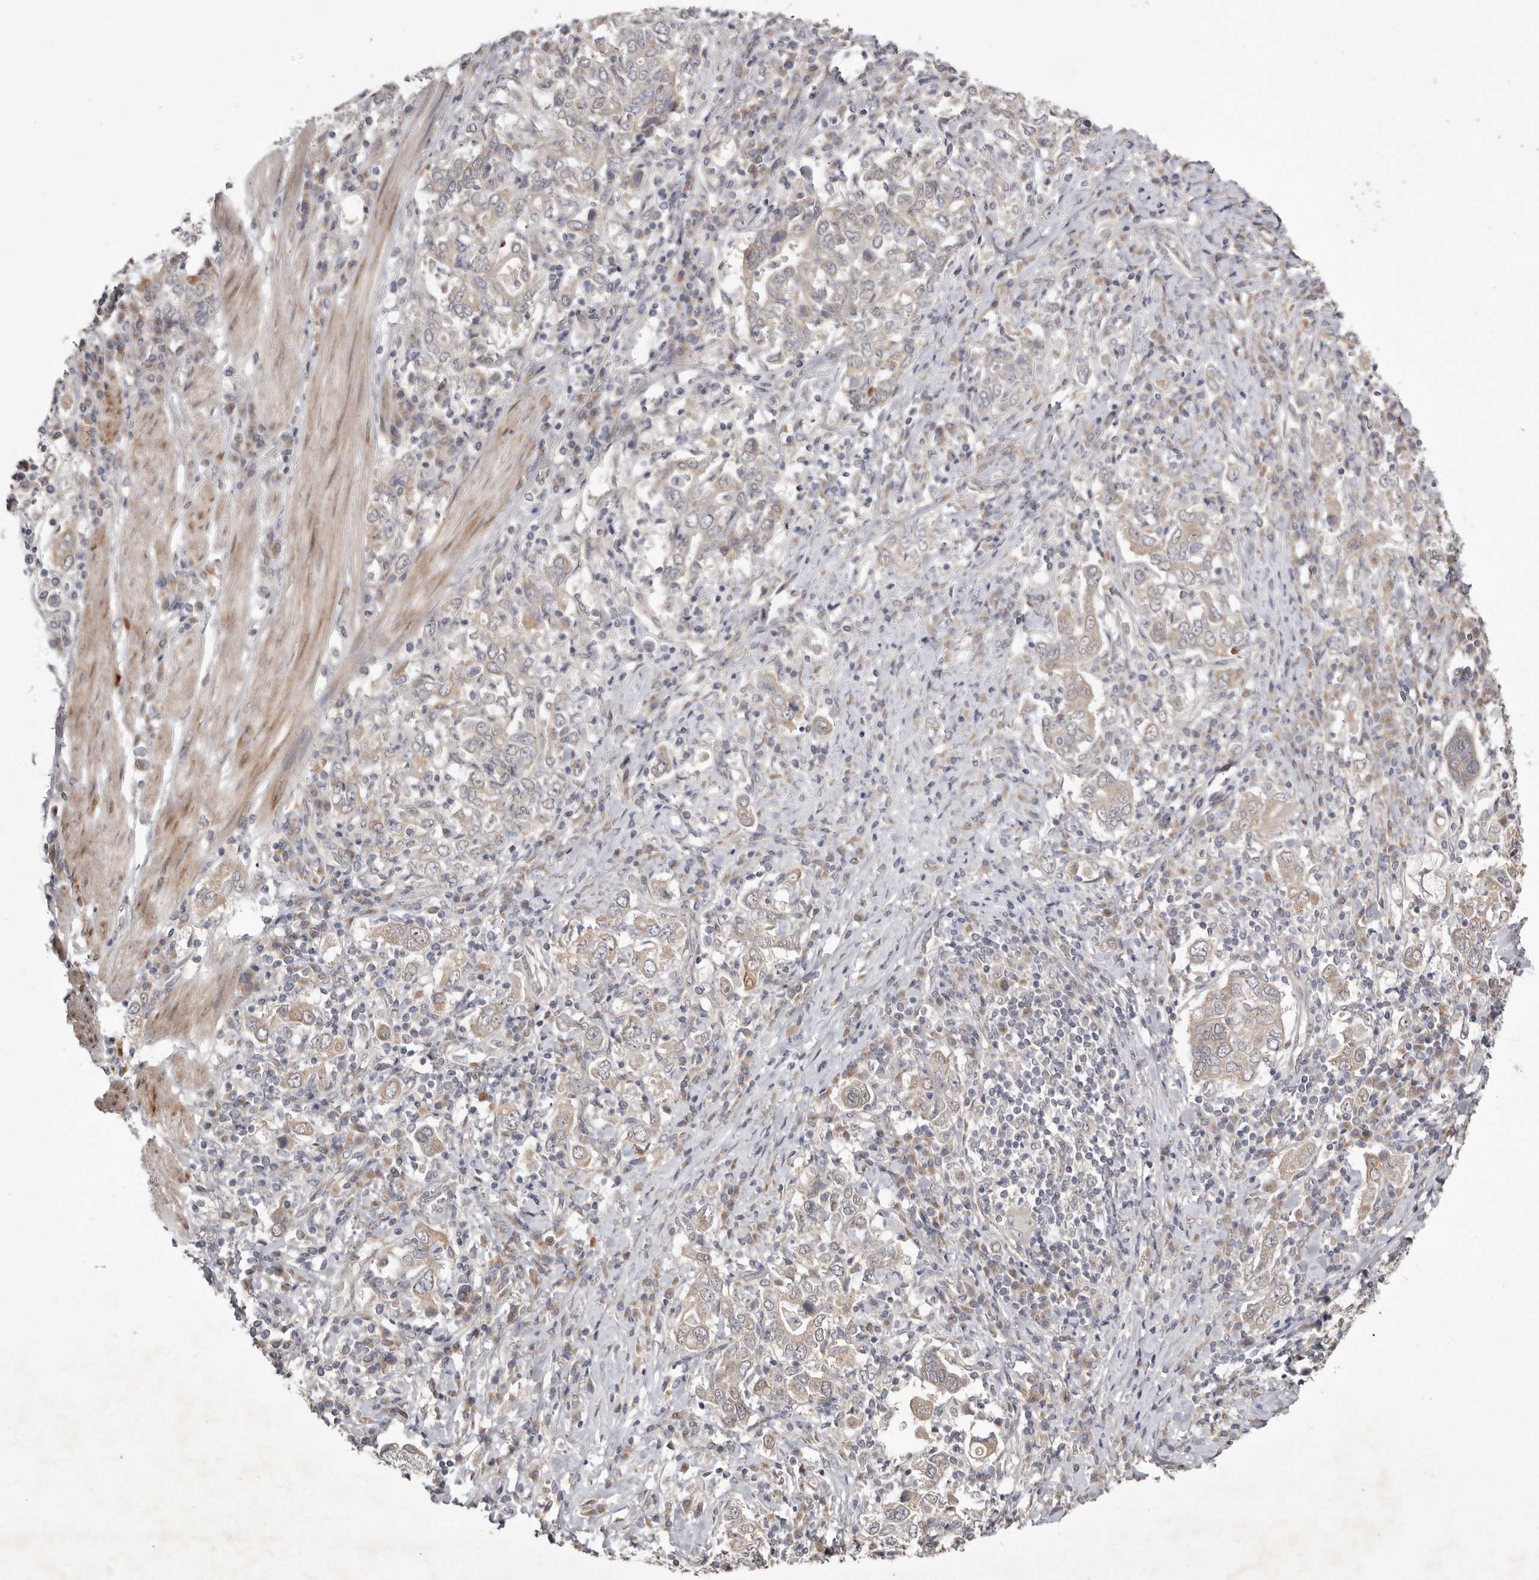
{"staining": {"intensity": "weak", "quantity": "25%-75%", "location": "cytoplasmic/membranous"}, "tissue": "stomach cancer", "cell_type": "Tumor cells", "image_type": "cancer", "snomed": [{"axis": "morphology", "description": "Adenocarcinoma, NOS"}, {"axis": "topography", "description": "Stomach, upper"}], "caption": "Adenocarcinoma (stomach) was stained to show a protein in brown. There is low levels of weak cytoplasmic/membranous expression in about 25%-75% of tumor cells. The protein of interest is shown in brown color, while the nuclei are stained blue.", "gene": "NSUN4", "patient": {"sex": "male", "age": 62}}